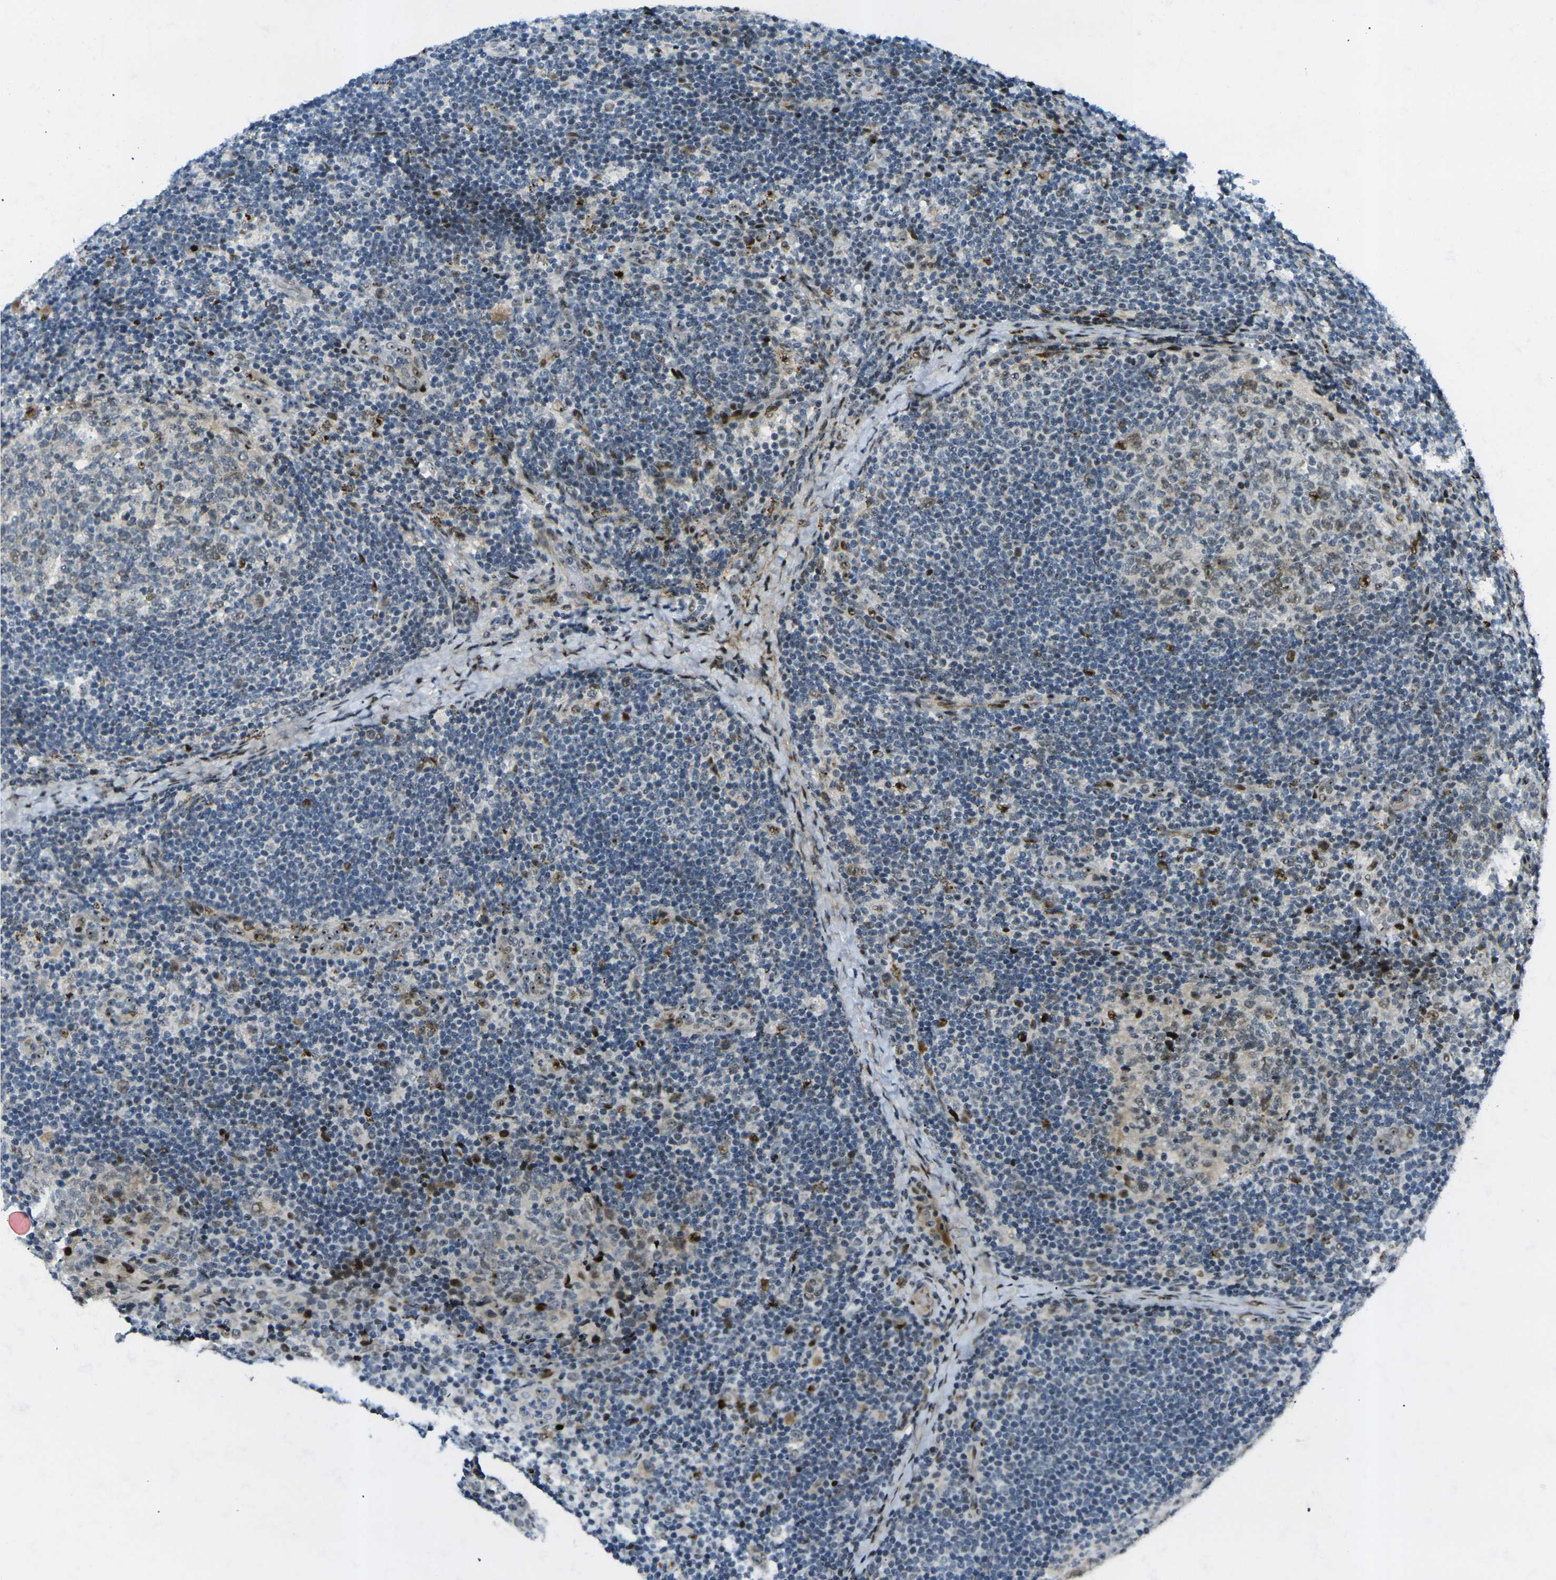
{"staining": {"intensity": "moderate", "quantity": "25%-75%", "location": "nuclear"}, "tissue": "lymph node", "cell_type": "Germinal center cells", "image_type": "normal", "snomed": [{"axis": "morphology", "description": "Normal tissue, NOS"}, {"axis": "topography", "description": "Lymph node"}], "caption": "Unremarkable lymph node demonstrates moderate nuclear expression in about 25%-75% of germinal center cells, visualized by immunohistochemistry. (Stains: DAB (3,3'-diaminobenzidine) in brown, nuclei in blue, Microscopy: brightfield microscopy at high magnification).", "gene": "UBE2C", "patient": {"sex": "female", "age": 14}}